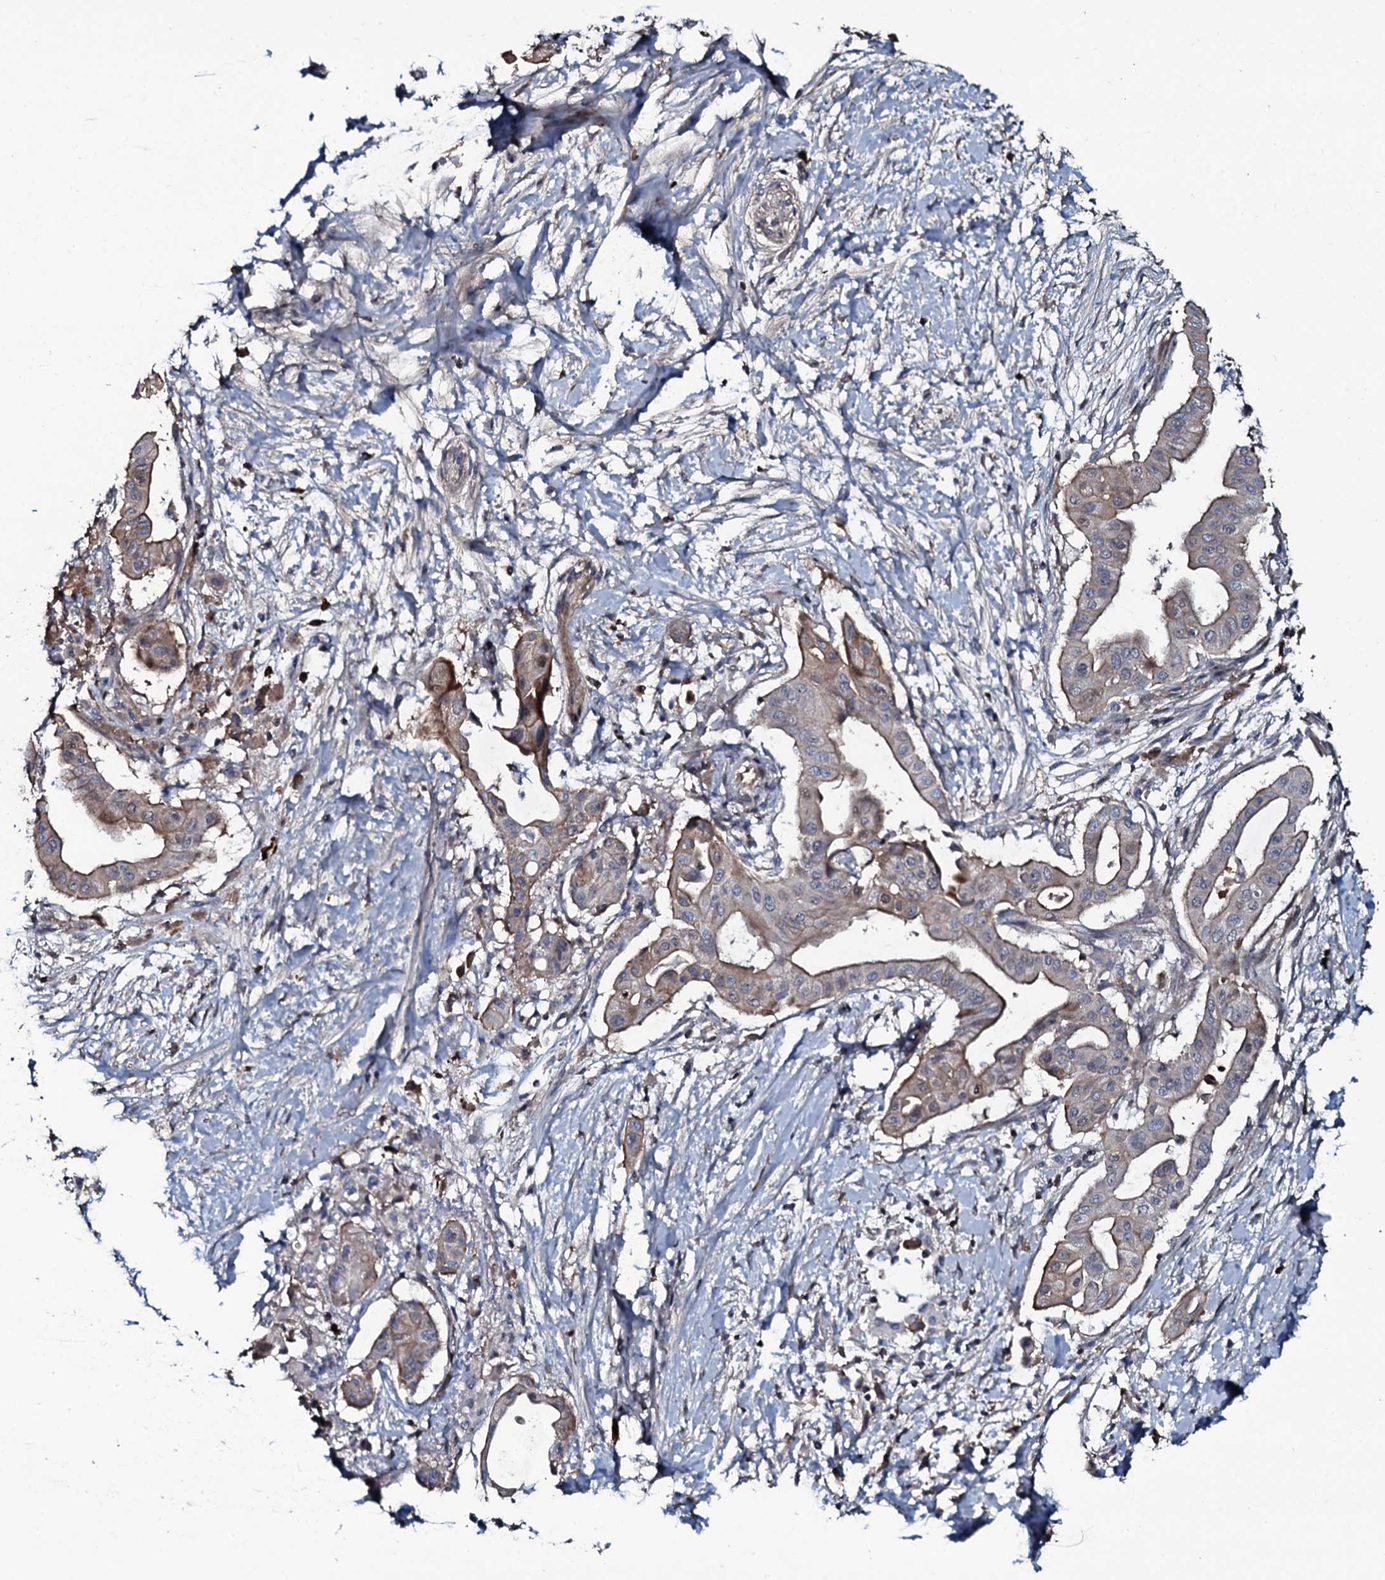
{"staining": {"intensity": "weak", "quantity": "25%-75%", "location": "cytoplasmic/membranous"}, "tissue": "pancreatic cancer", "cell_type": "Tumor cells", "image_type": "cancer", "snomed": [{"axis": "morphology", "description": "Adenocarcinoma, NOS"}, {"axis": "topography", "description": "Pancreas"}], "caption": "High-power microscopy captured an immunohistochemistry (IHC) micrograph of pancreatic adenocarcinoma, revealing weak cytoplasmic/membranous positivity in about 25%-75% of tumor cells.", "gene": "LYG2", "patient": {"sex": "male", "age": 68}}